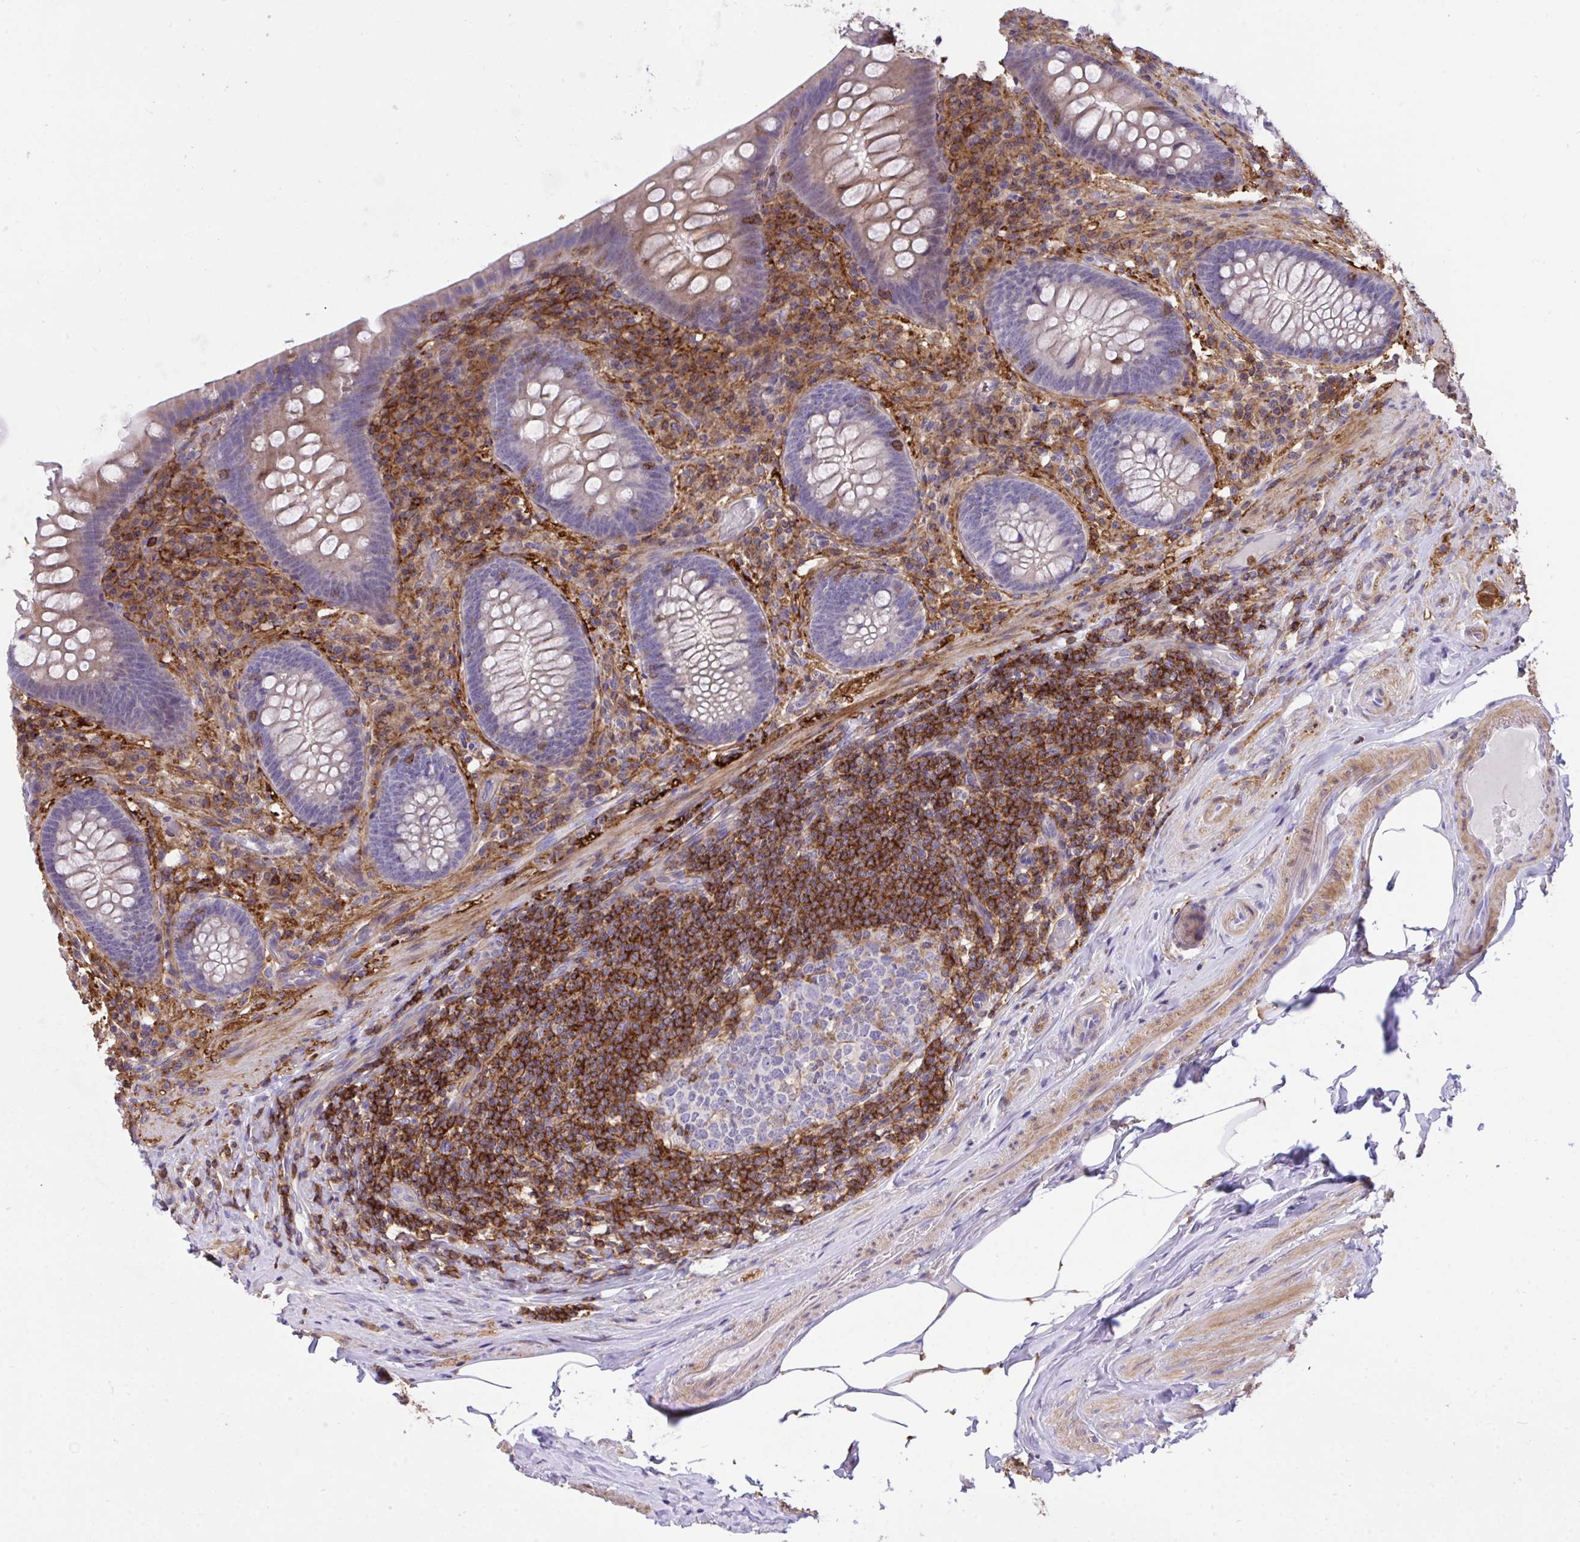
{"staining": {"intensity": "weak", "quantity": "<25%", "location": "cytoplasmic/membranous"}, "tissue": "appendix", "cell_type": "Glandular cells", "image_type": "normal", "snomed": [{"axis": "morphology", "description": "Normal tissue, NOS"}, {"axis": "topography", "description": "Appendix"}], "caption": "Immunohistochemistry (IHC) of benign human appendix demonstrates no positivity in glandular cells.", "gene": "ERI1", "patient": {"sex": "male", "age": 71}}